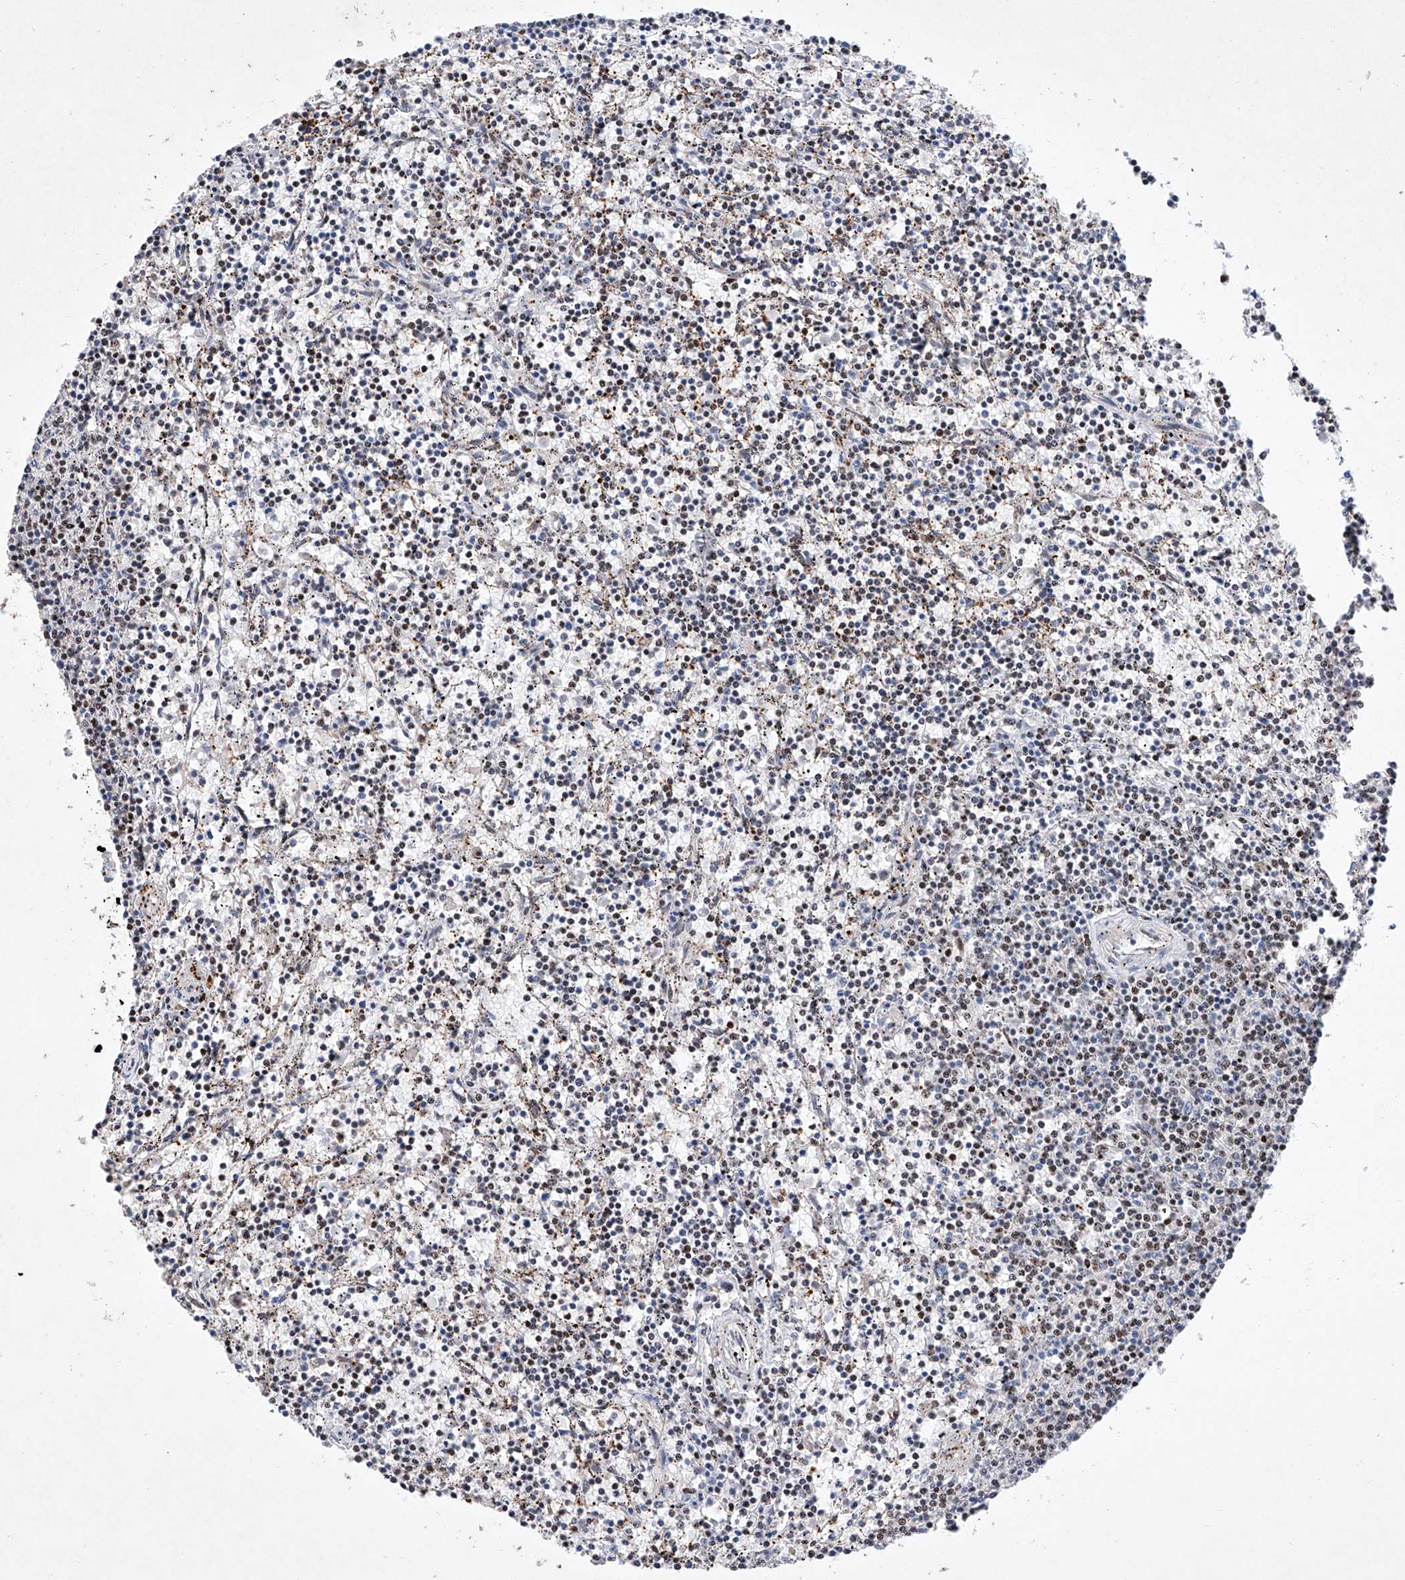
{"staining": {"intensity": "negative", "quantity": "none", "location": "none"}, "tissue": "lymphoma", "cell_type": "Tumor cells", "image_type": "cancer", "snomed": [{"axis": "morphology", "description": "Malignant lymphoma, non-Hodgkin's type, Low grade"}, {"axis": "topography", "description": "Spleen"}], "caption": "The micrograph exhibits no staining of tumor cells in lymphoma. (DAB immunohistochemistry (IHC) with hematoxylin counter stain).", "gene": "AFG1L", "patient": {"sex": "female", "age": 50}}